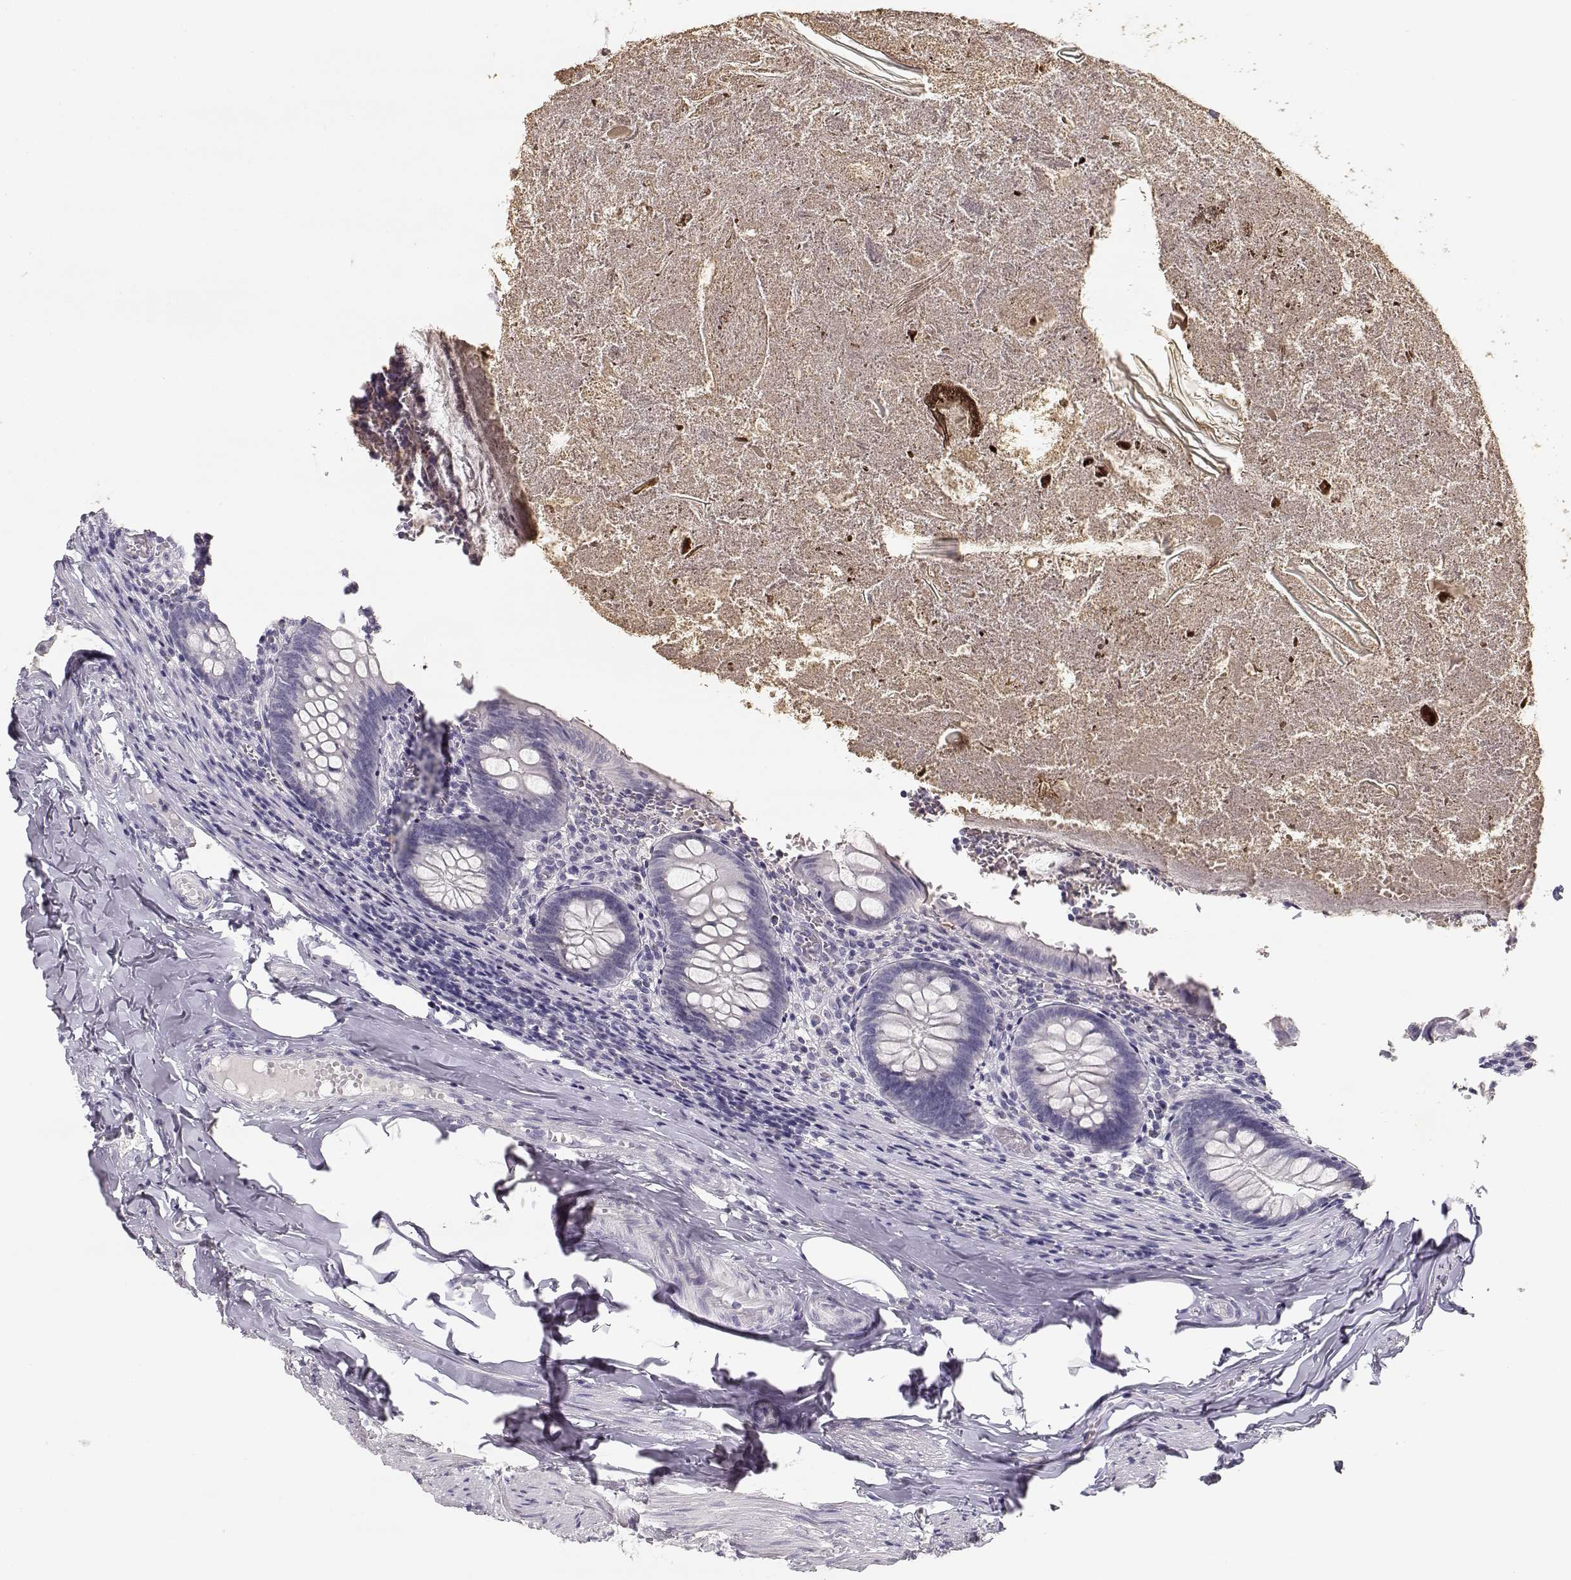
{"staining": {"intensity": "negative", "quantity": "none", "location": "none"}, "tissue": "appendix", "cell_type": "Glandular cells", "image_type": "normal", "snomed": [{"axis": "morphology", "description": "Normal tissue, NOS"}, {"axis": "topography", "description": "Appendix"}], "caption": "Histopathology image shows no significant protein staining in glandular cells of unremarkable appendix. (DAB immunohistochemistry with hematoxylin counter stain).", "gene": "TKTL1", "patient": {"sex": "female", "age": 23}}